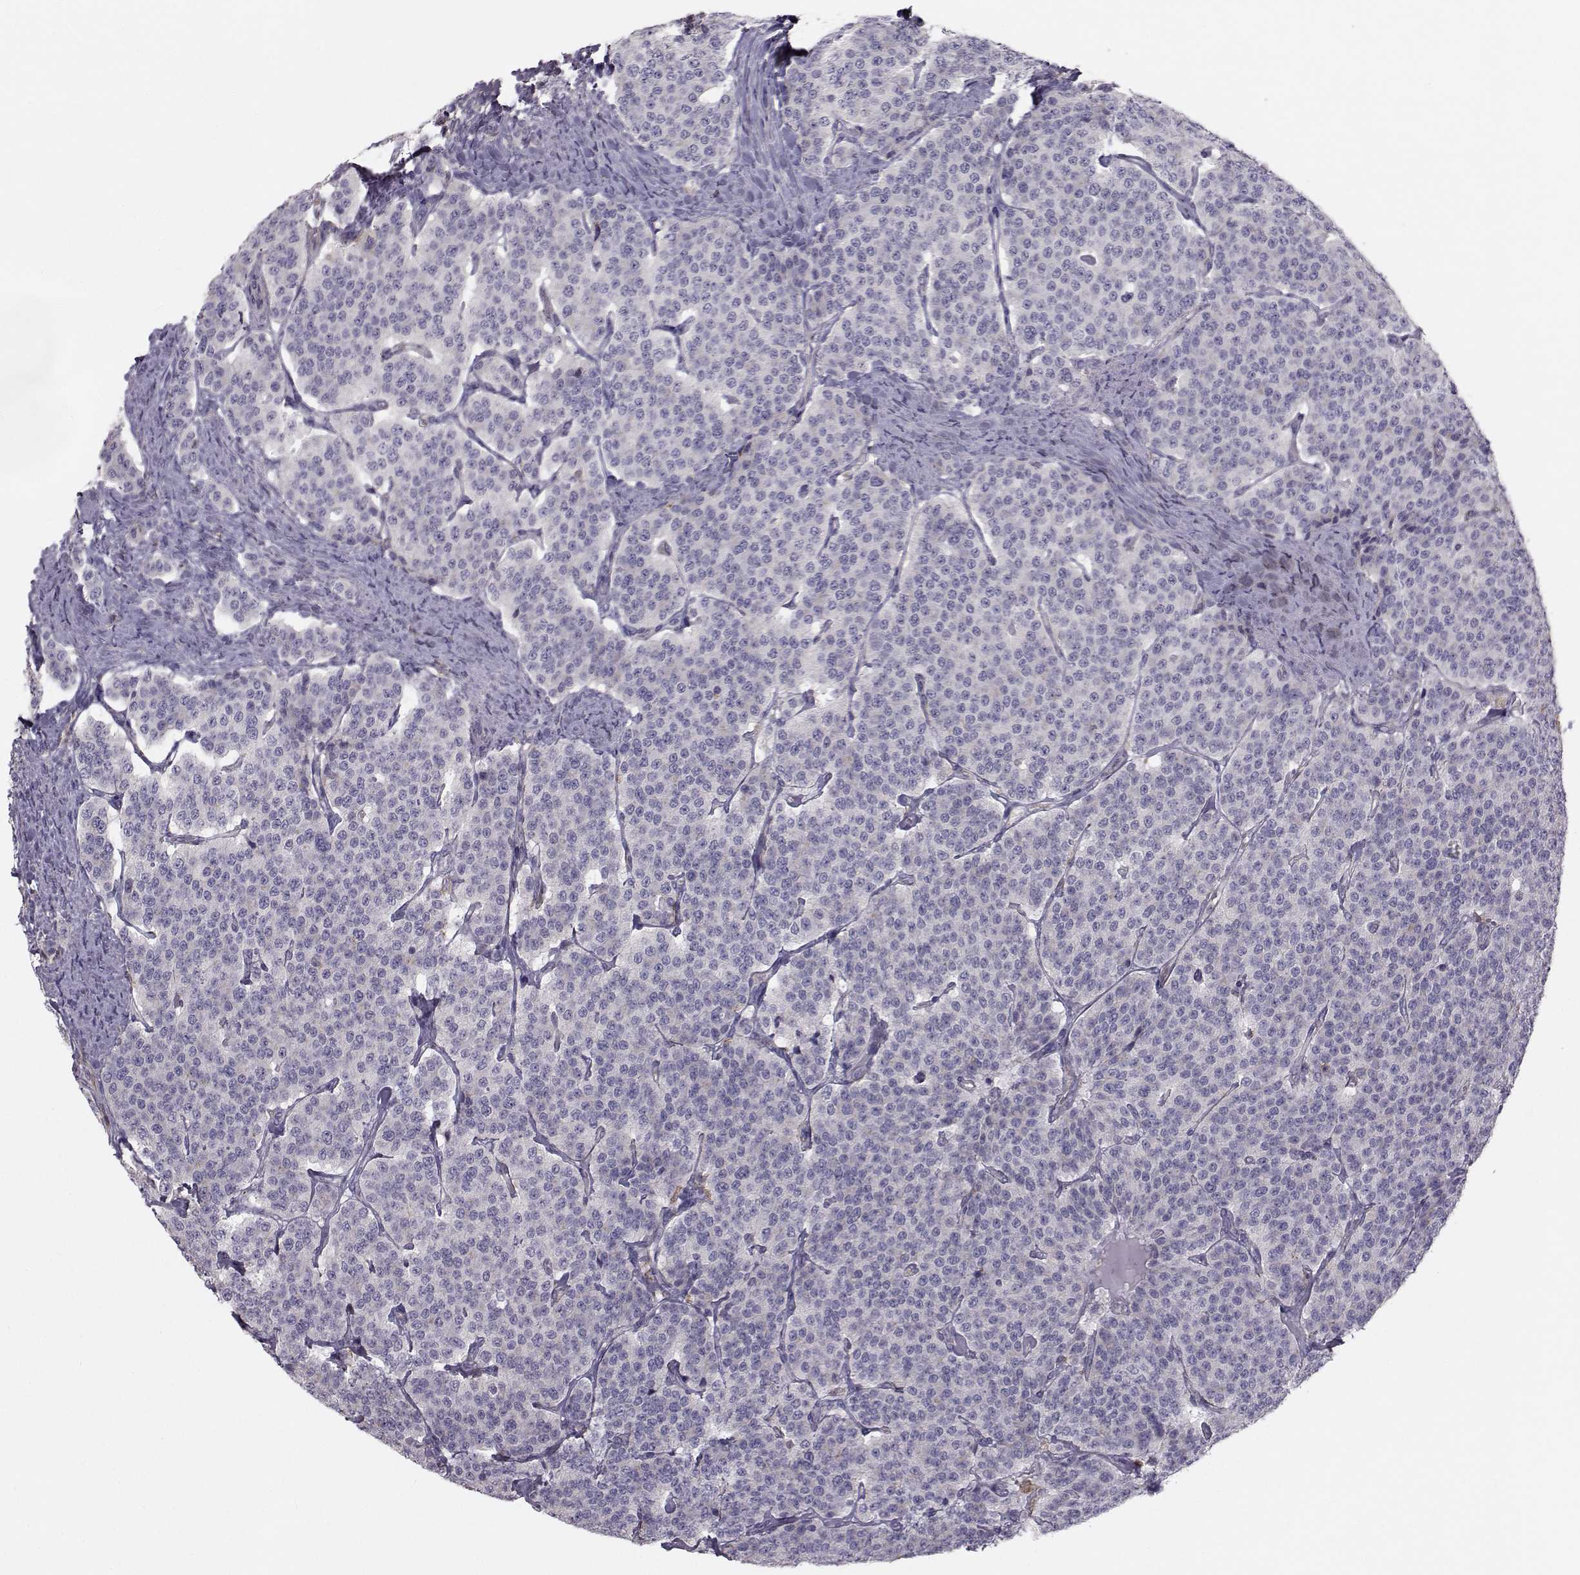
{"staining": {"intensity": "negative", "quantity": "none", "location": "none"}, "tissue": "carcinoid", "cell_type": "Tumor cells", "image_type": "cancer", "snomed": [{"axis": "morphology", "description": "Carcinoid, malignant, NOS"}, {"axis": "topography", "description": "Small intestine"}], "caption": "Immunohistochemical staining of human malignant carcinoid exhibits no significant expression in tumor cells.", "gene": "GARIN3", "patient": {"sex": "female", "age": 58}}